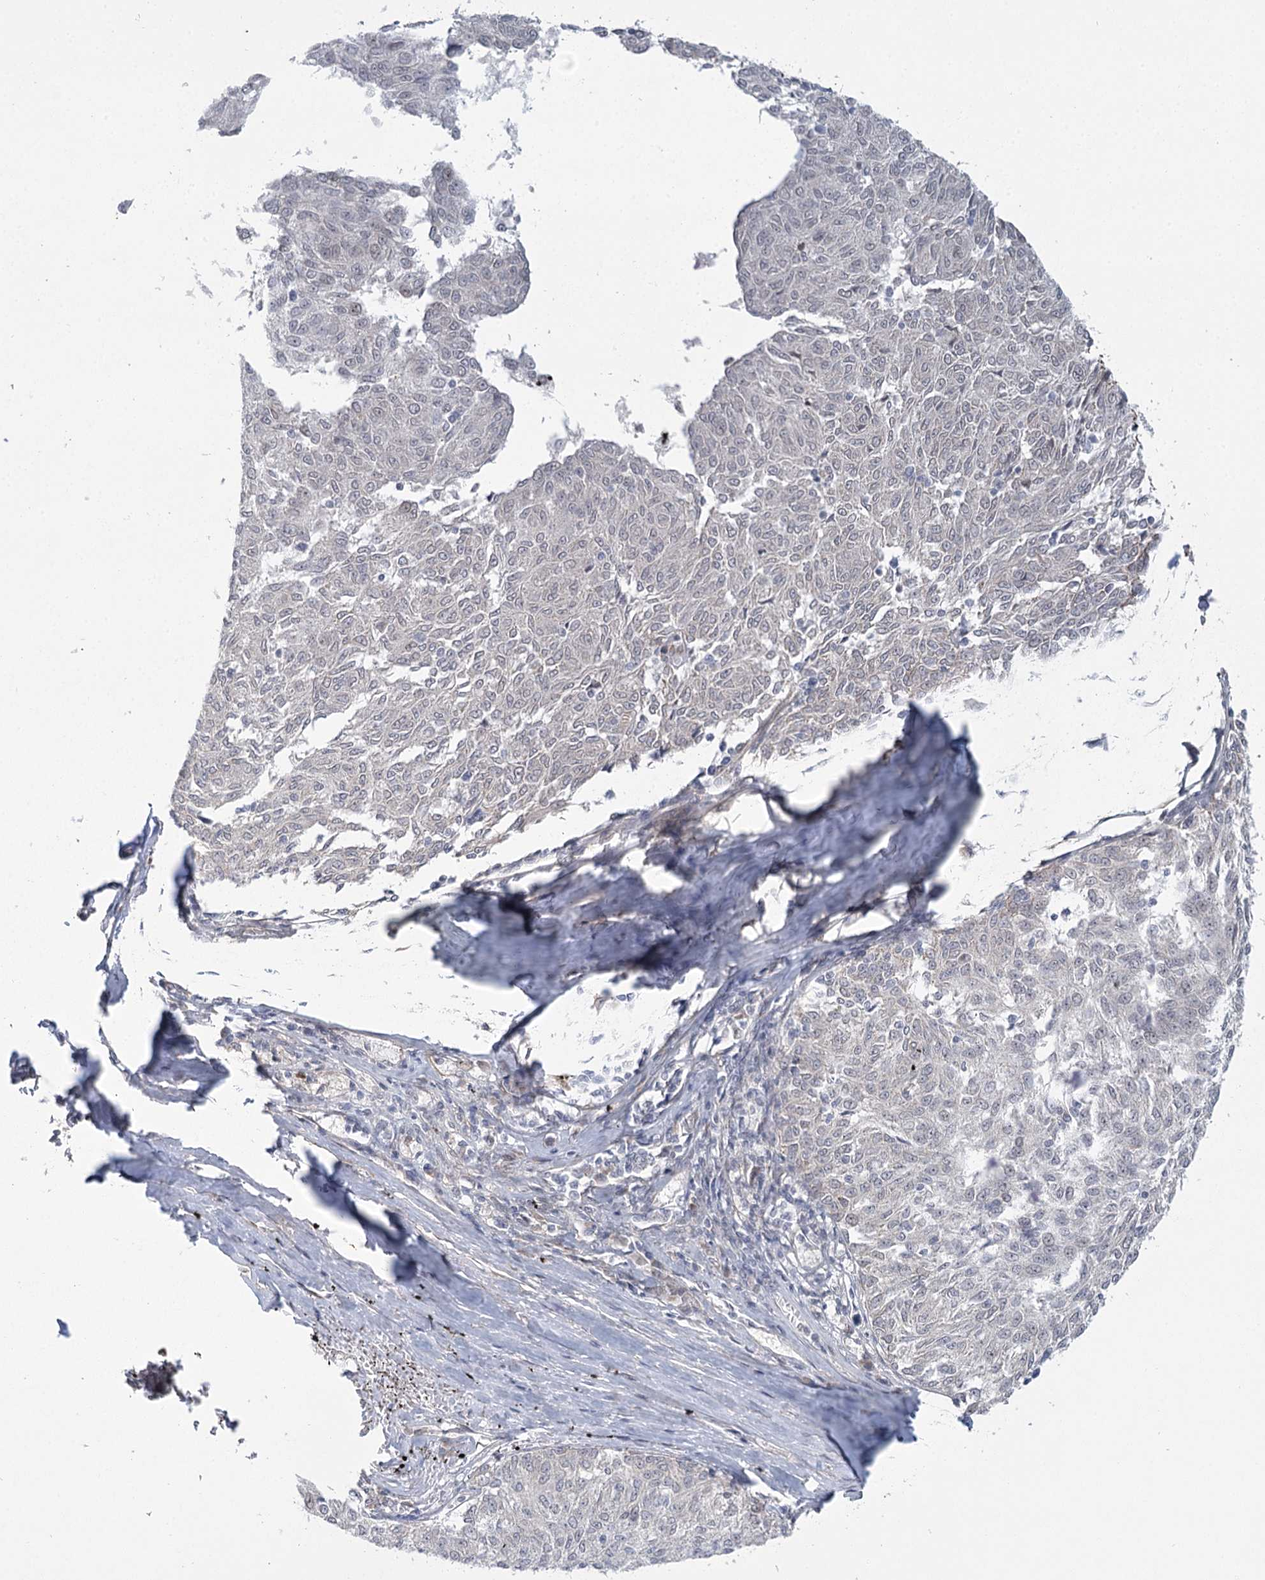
{"staining": {"intensity": "negative", "quantity": "none", "location": "none"}, "tissue": "melanoma", "cell_type": "Tumor cells", "image_type": "cancer", "snomed": [{"axis": "morphology", "description": "Malignant melanoma, NOS"}, {"axis": "topography", "description": "Skin"}], "caption": "Immunohistochemical staining of human melanoma demonstrates no significant positivity in tumor cells.", "gene": "MED28", "patient": {"sex": "female", "age": 72}}